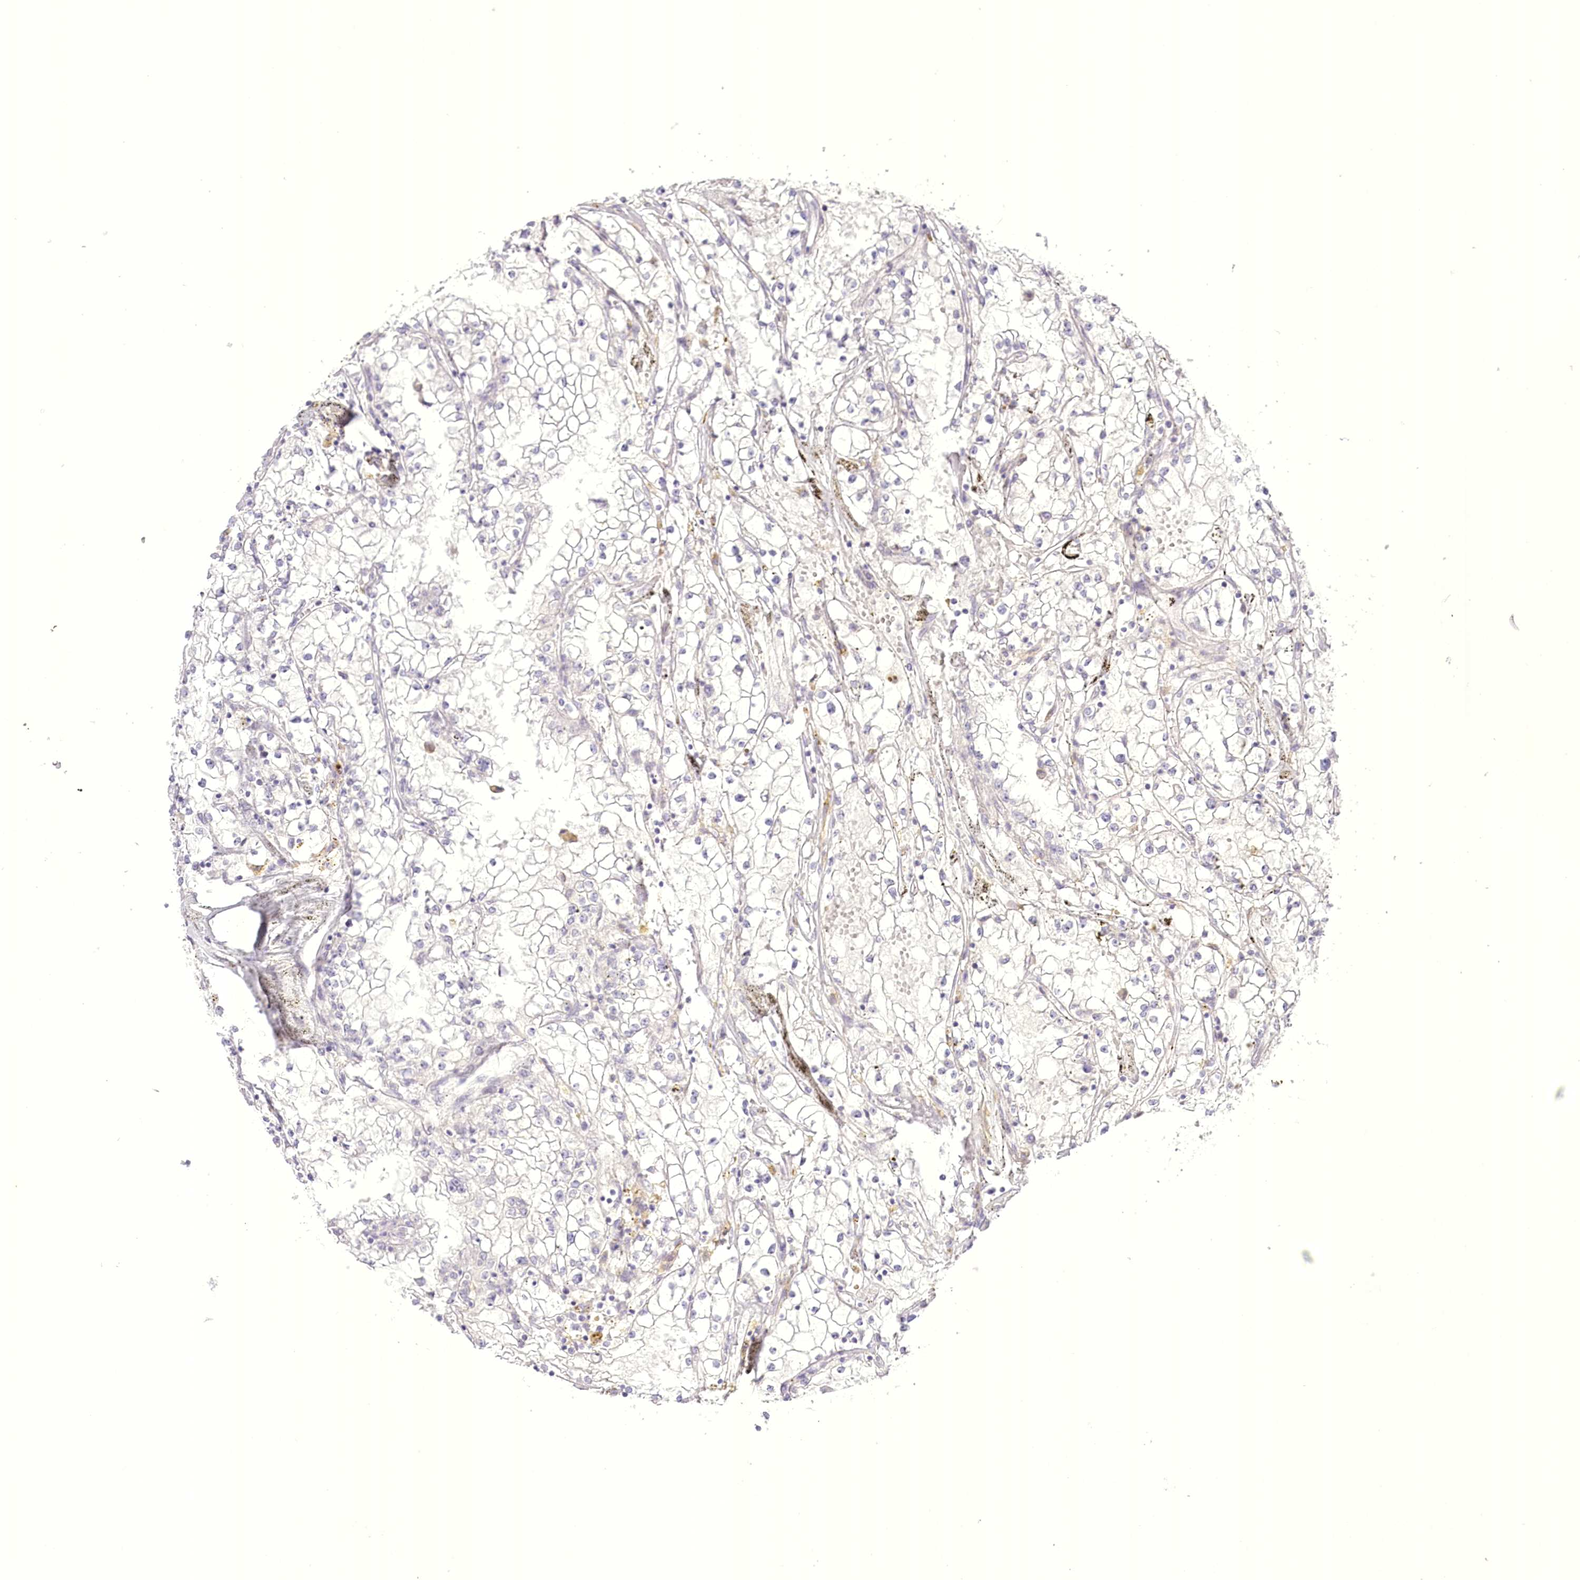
{"staining": {"intensity": "negative", "quantity": "none", "location": "none"}, "tissue": "renal cancer", "cell_type": "Tumor cells", "image_type": "cancer", "snomed": [{"axis": "morphology", "description": "Adenocarcinoma, NOS"}, {"axis": "topography", "description": "Kidney"}], "caption": "Immunohistochemical staining of adenocarcinoma (renal) shows no significant staining in tumor cells.", "gene": "SLC39A10", "patient": {"sex": "male", "age": 56}}